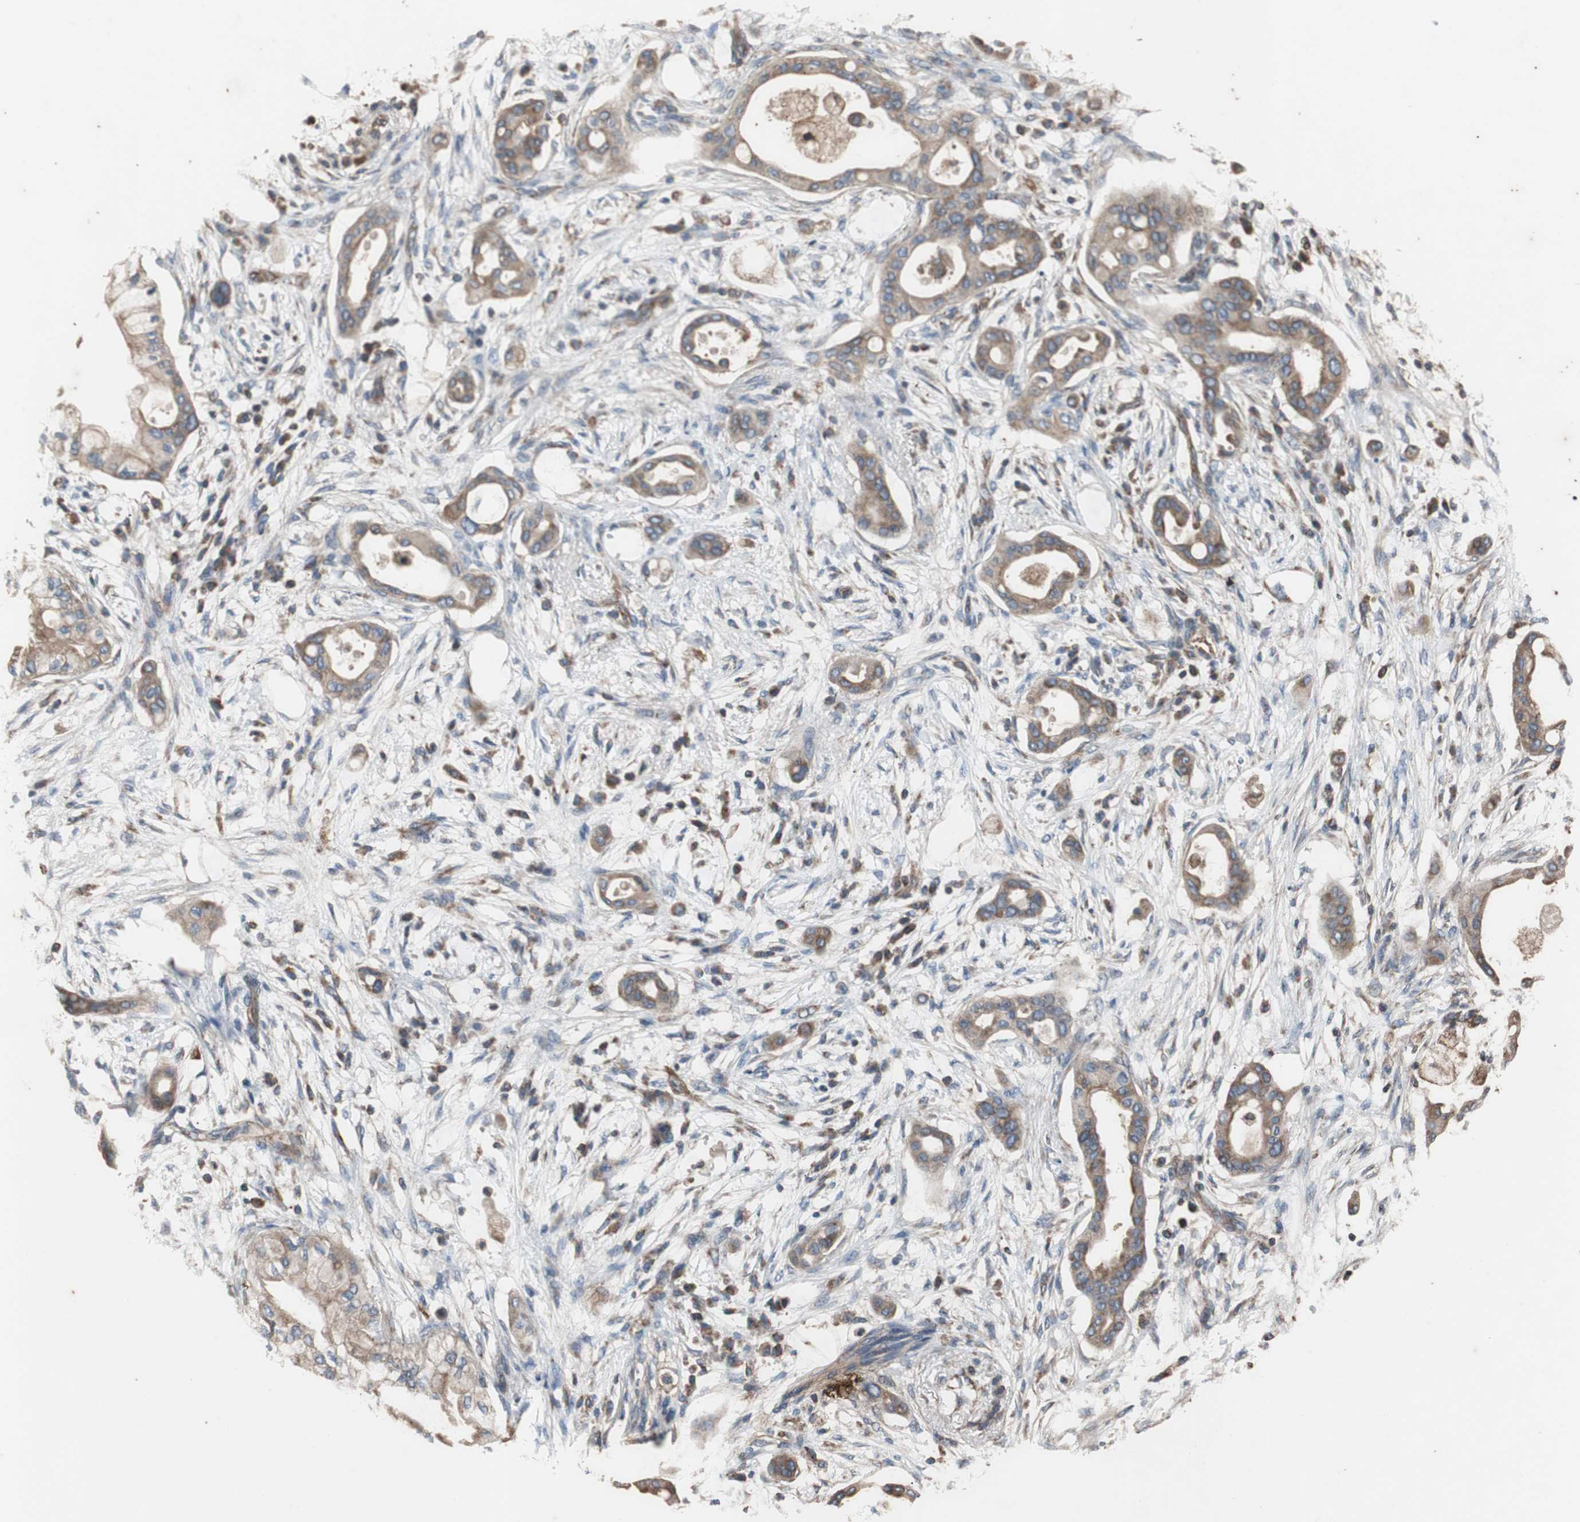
{"staining": {"intensity": "moderate", "quantity": ">75%", "location": "cytoplasmic/membranous"}, "tissue": "pancreatic cancer", "cell_type": "Tumor cells", "image_type": "cancer", "snomed": [{"axis": "morphology", "description": "Adenocarcinoma, NOS"}, {"axis": "morphology", "description": "Adenocarcinoma, metastatic, NOS"}, {"axis": "topography", "description": "Lymph node"}, {"axis": "topography", "description": "Pancreas"}, {"axis": "topography", "description": "Duodenum"}], "caption": "IHC image of neoplastic tissue: pancreatic adenocarcinoma stained using IHC demonstrates medium levels of moderate protein expression localized specifically in the cytoplasmic/membranous of tumor cells, appearing as a cytoplasmic/membranous brown color.", "gene": "ACTR3", "patient": {"sex": "female", "age": 64}}